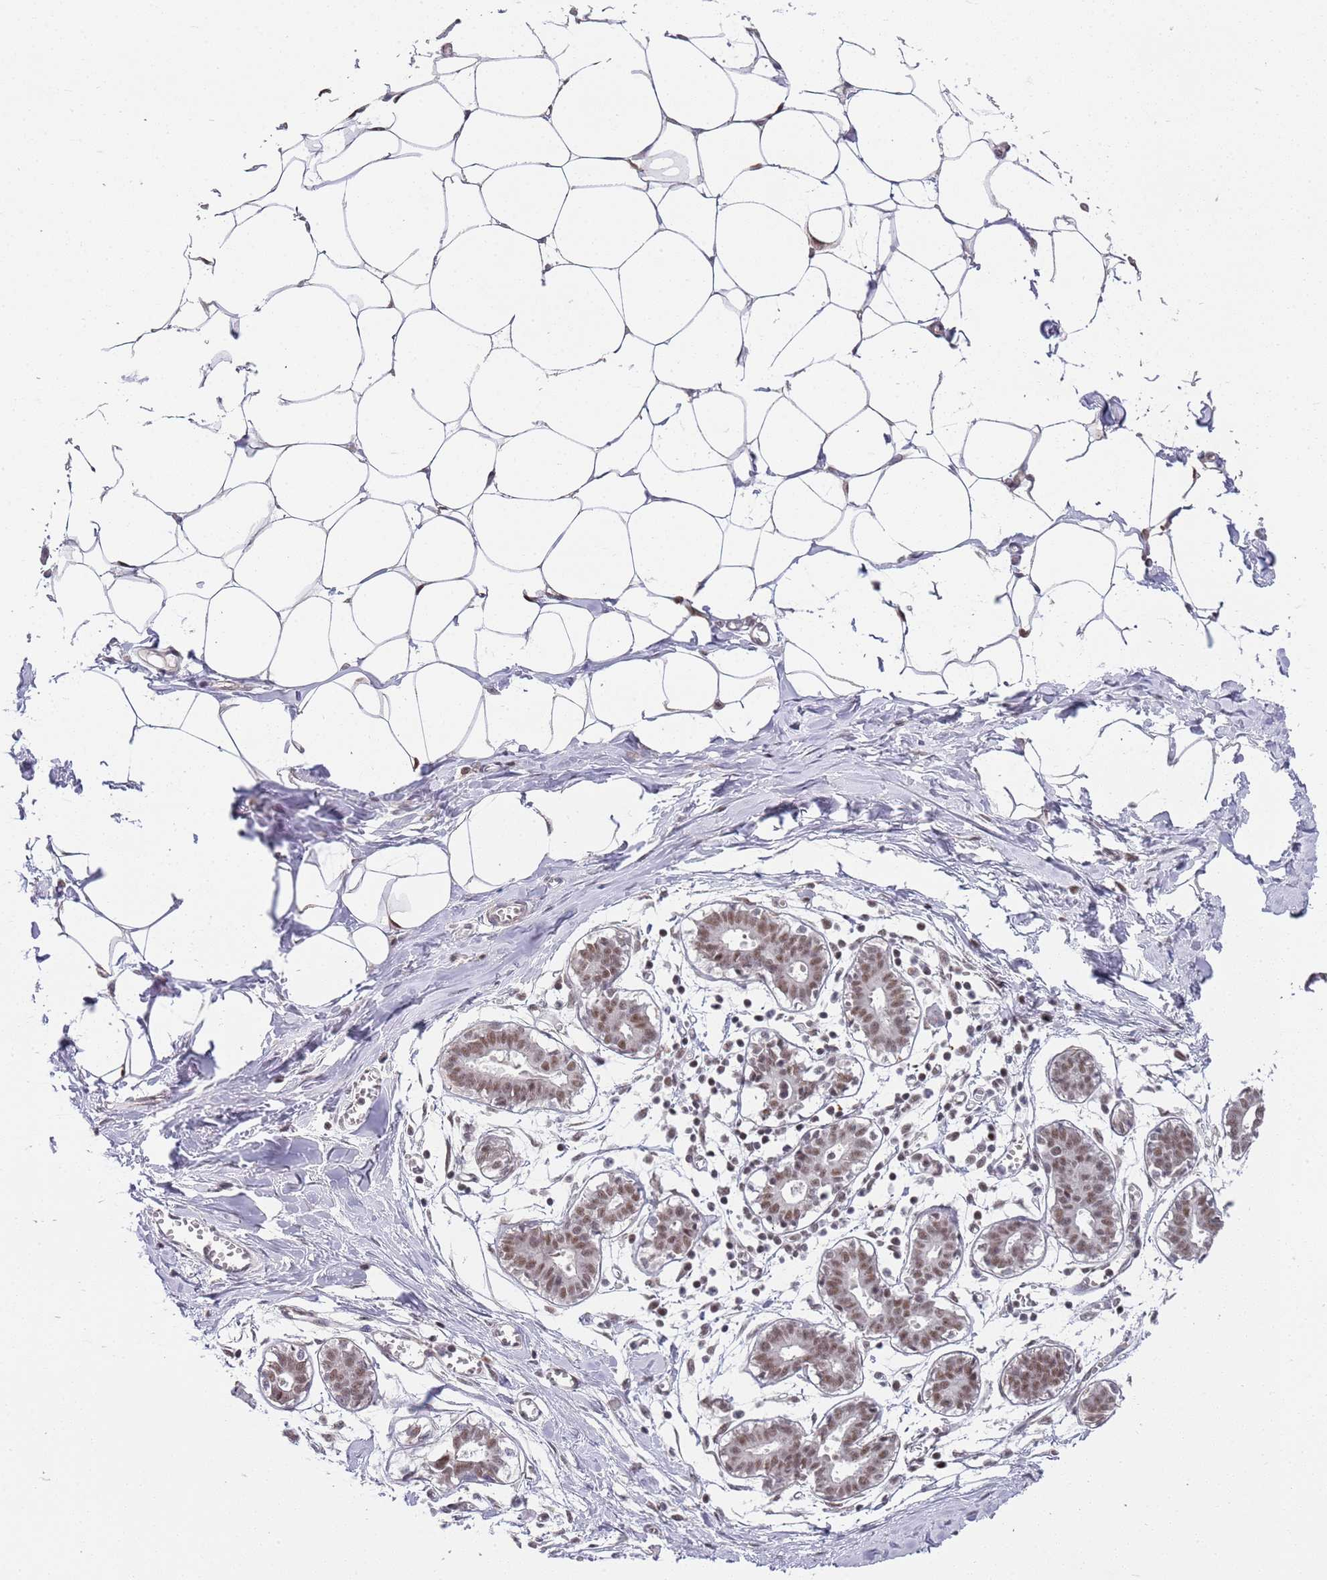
{"staining": {"intensity": "moderate", "quantity": ">75%", "location": "nuclear"}, "tissue": "breast", "cell_type": "Adipocytes", "image_type": "normal", "snomed": [{"axis": "morphology", "description": "Normal tissue, NOS"}, {"axis": "topography", "description": "Breast"}], "caption": "Immunohistochemistry (IHC) micrograph of unremarkable breast: breast stained using immunohistochemistry demonstrates medium levels of moderate protein expression localized specifically in the nuclear of adipocytes, appearing as a nuclear brown color.", "gene": "AKAP8L", "patient": {"sex": "female", "age": 27}}